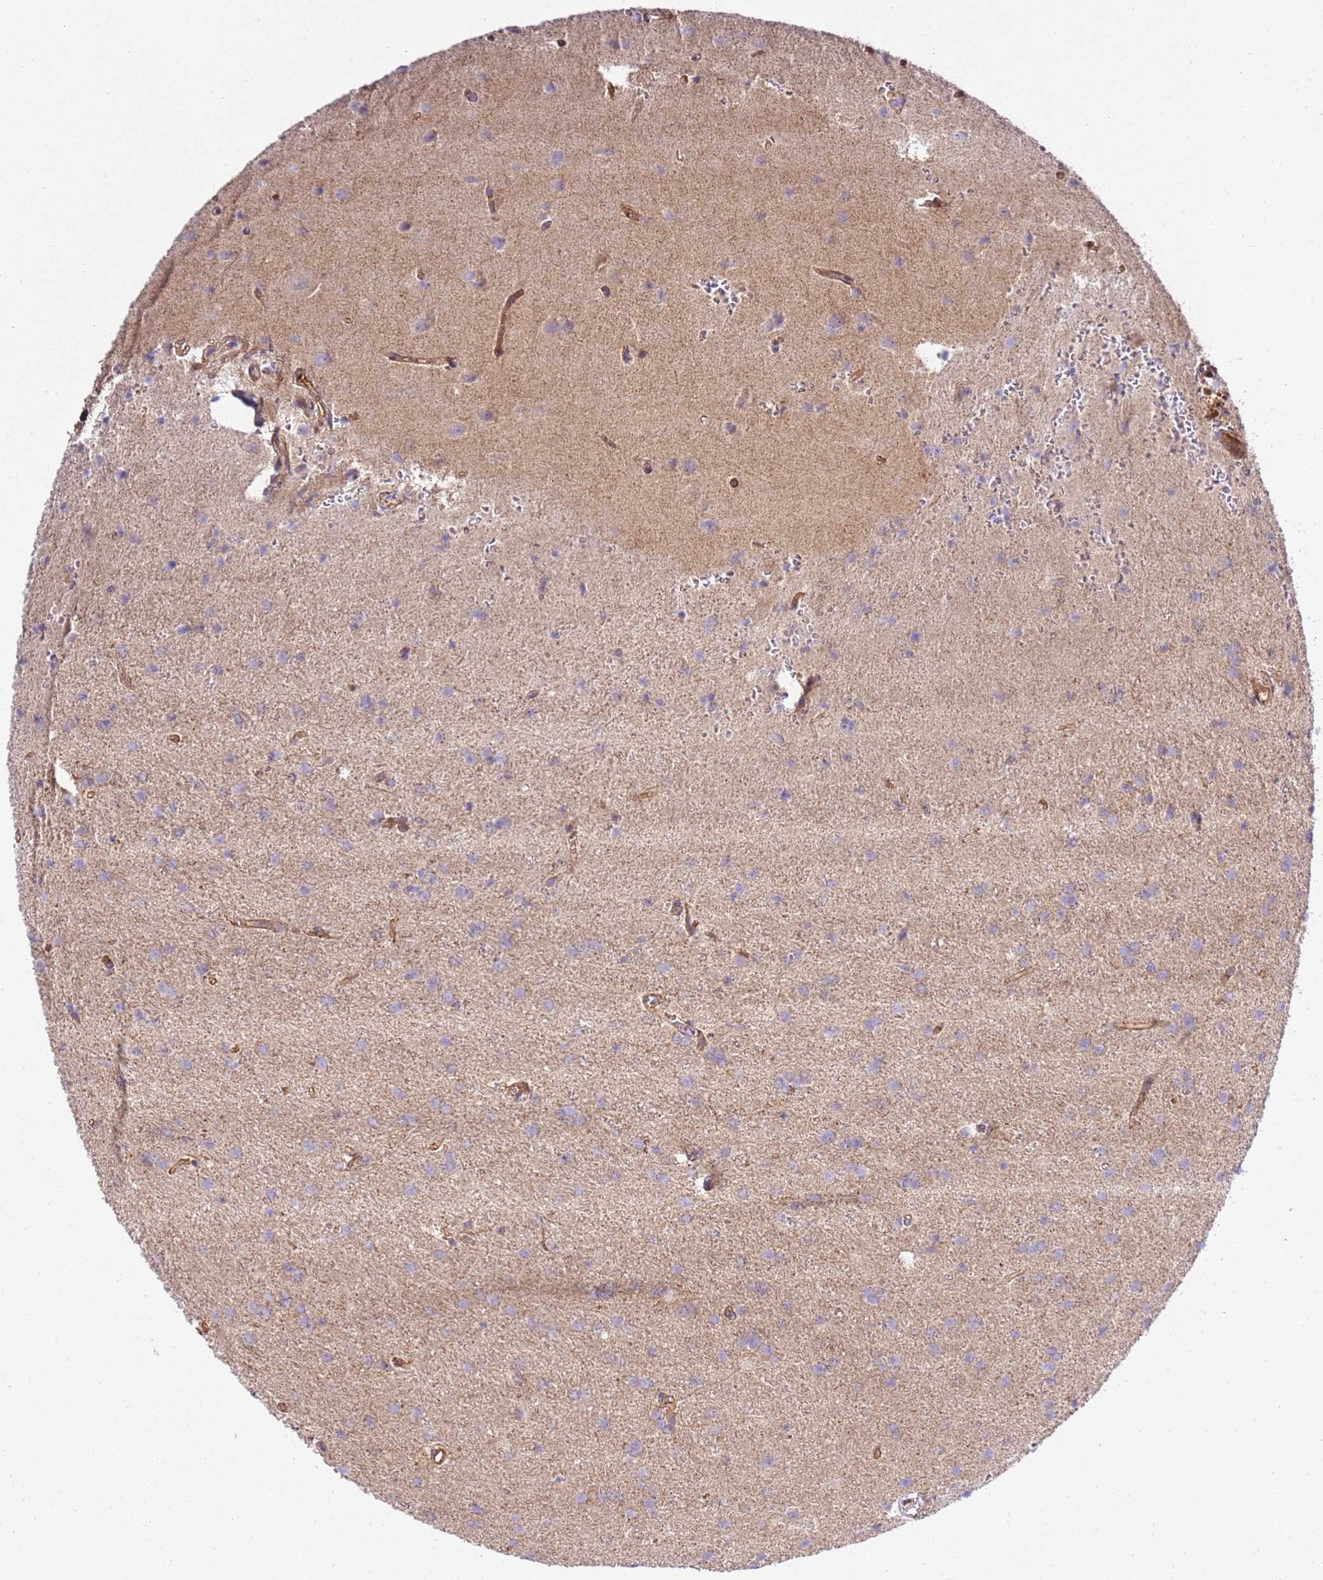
{"staining": {"intensity": "negative", "quantity": "none", "location": "none"}, "tissue": "glioma", "cell_type": "Tumor cells", "image_type": "cancer", "snomed": [{"axis": "morphology", "description": "Glioma, malignant, High grade"}, {"axis": "topography", "description": "Brain"}], "caption": "Tumor cells are negative for brown protein staining in malignant glioma (high-grade).", "gene": "EFCAB8", "patient": {"sex": "female", "age": 50}}